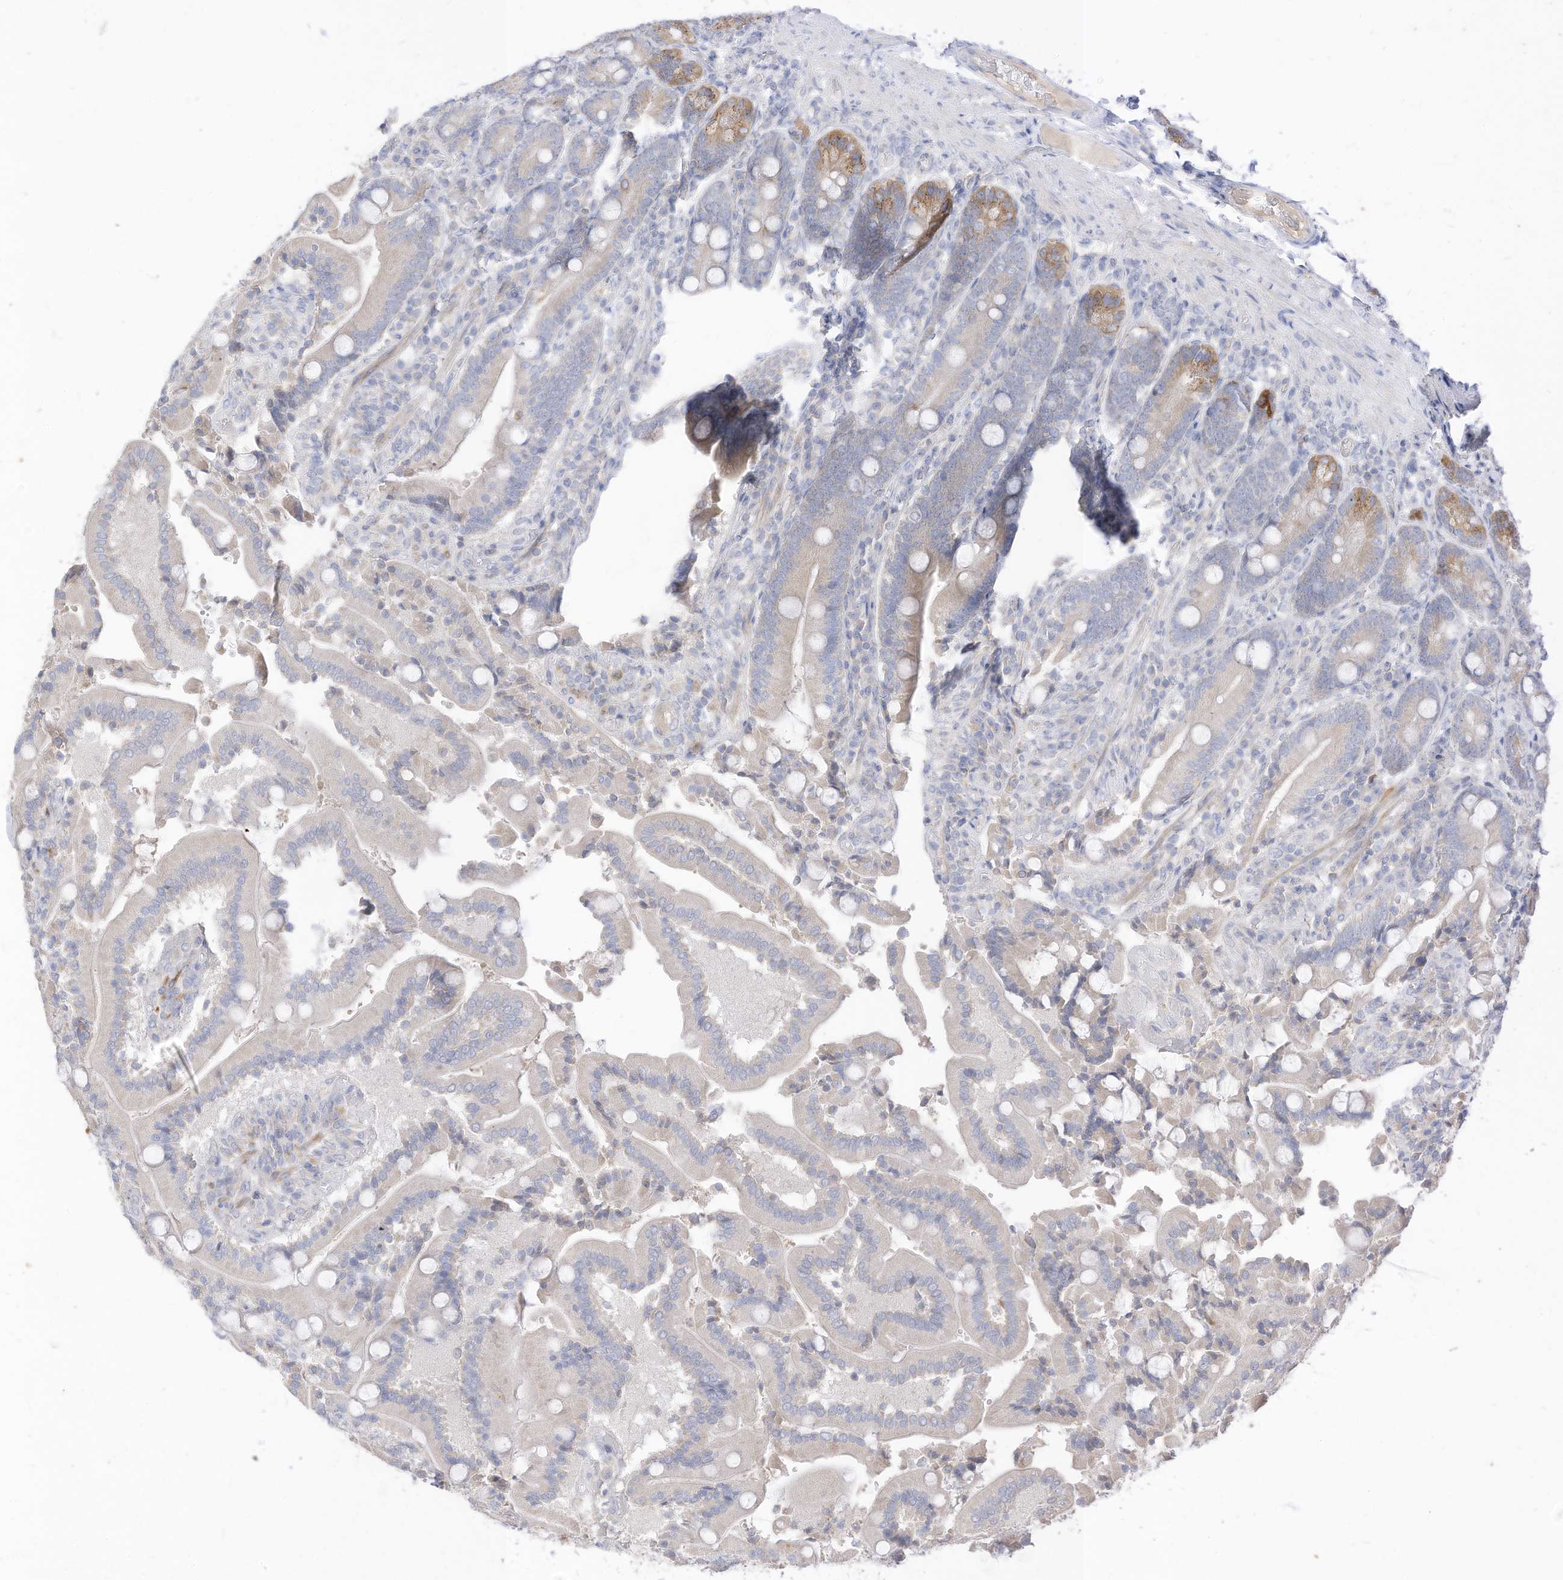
{"staining": {"intensity": "moderate", "quantity": "<25%", "location": "cytoplasmic/membranous"}, "tissue": "duodenum", "cell_type": "Glandular cells", "image_type": "normal", "snomed": [{"axis": "morphology", "description": "Normal tissue, NOS"}, {"axis": "topography", "description": "Duodenum"}], "caption": "A brown stain highlights moderate cytoplasmic/membranous positivity of a protein in glandular cells of normal duodenum.", "gene": "RASA2", "patient": {"sex": "female", "age": 62}}